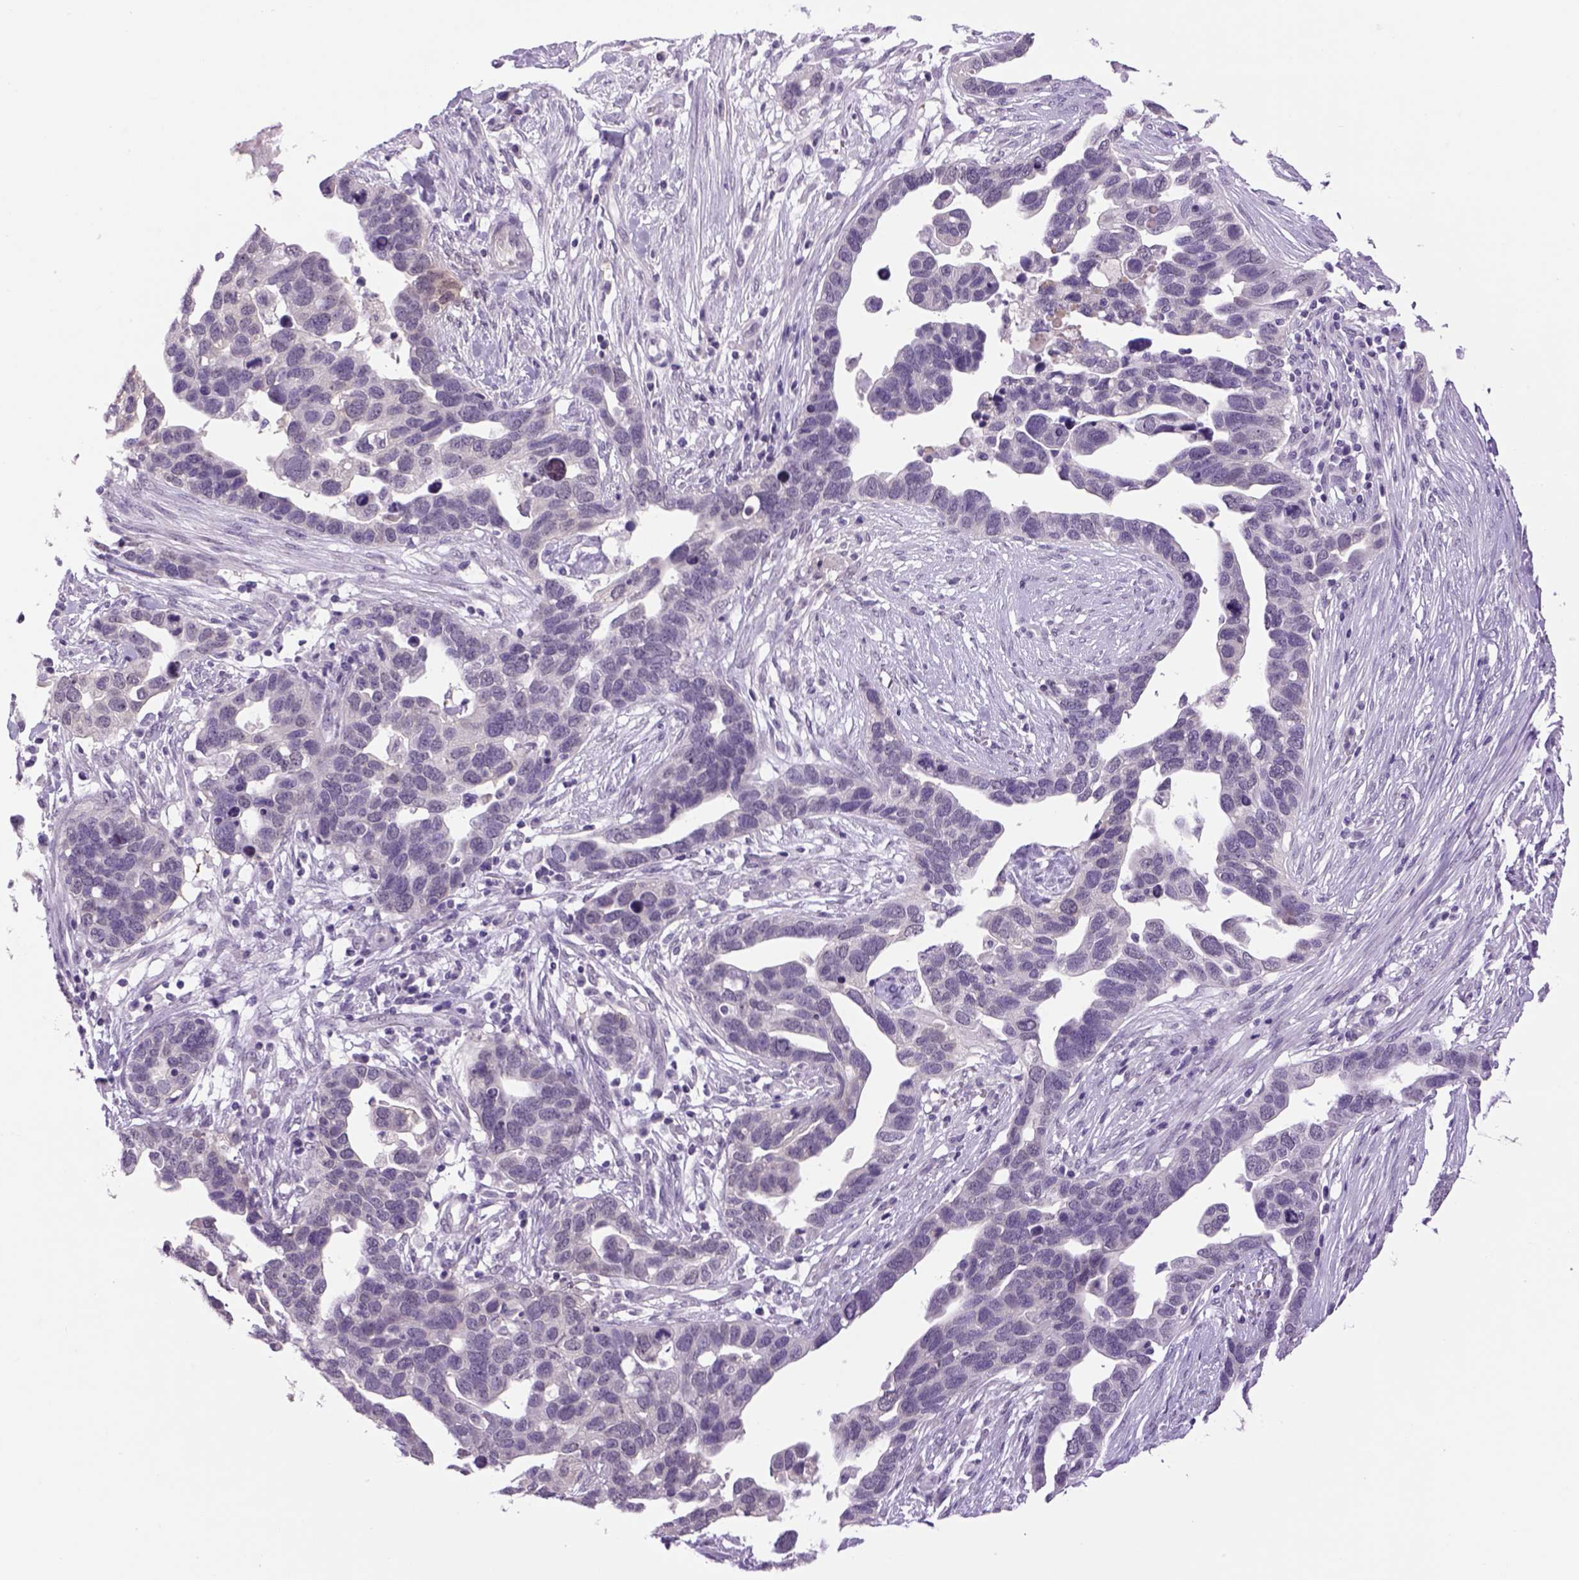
{"staining": {"intensity": "negative", "quantity": "none", "location": "none"}, "tissue": "ovarian cancer", "cell_type": "Tumor cells", "image_type": "cancer", "snomed": [{"axis": "morphology", "description": "Cystadenocarcinoma, serous, NOS"}, {"axis": "topography", "description": "Ovary"}], "caption": "This is an IHC image of ovarian cancer. There is no staining in tumor cells.", "gene": "DBH", "patient": {"sex": "female", "age": 54}}